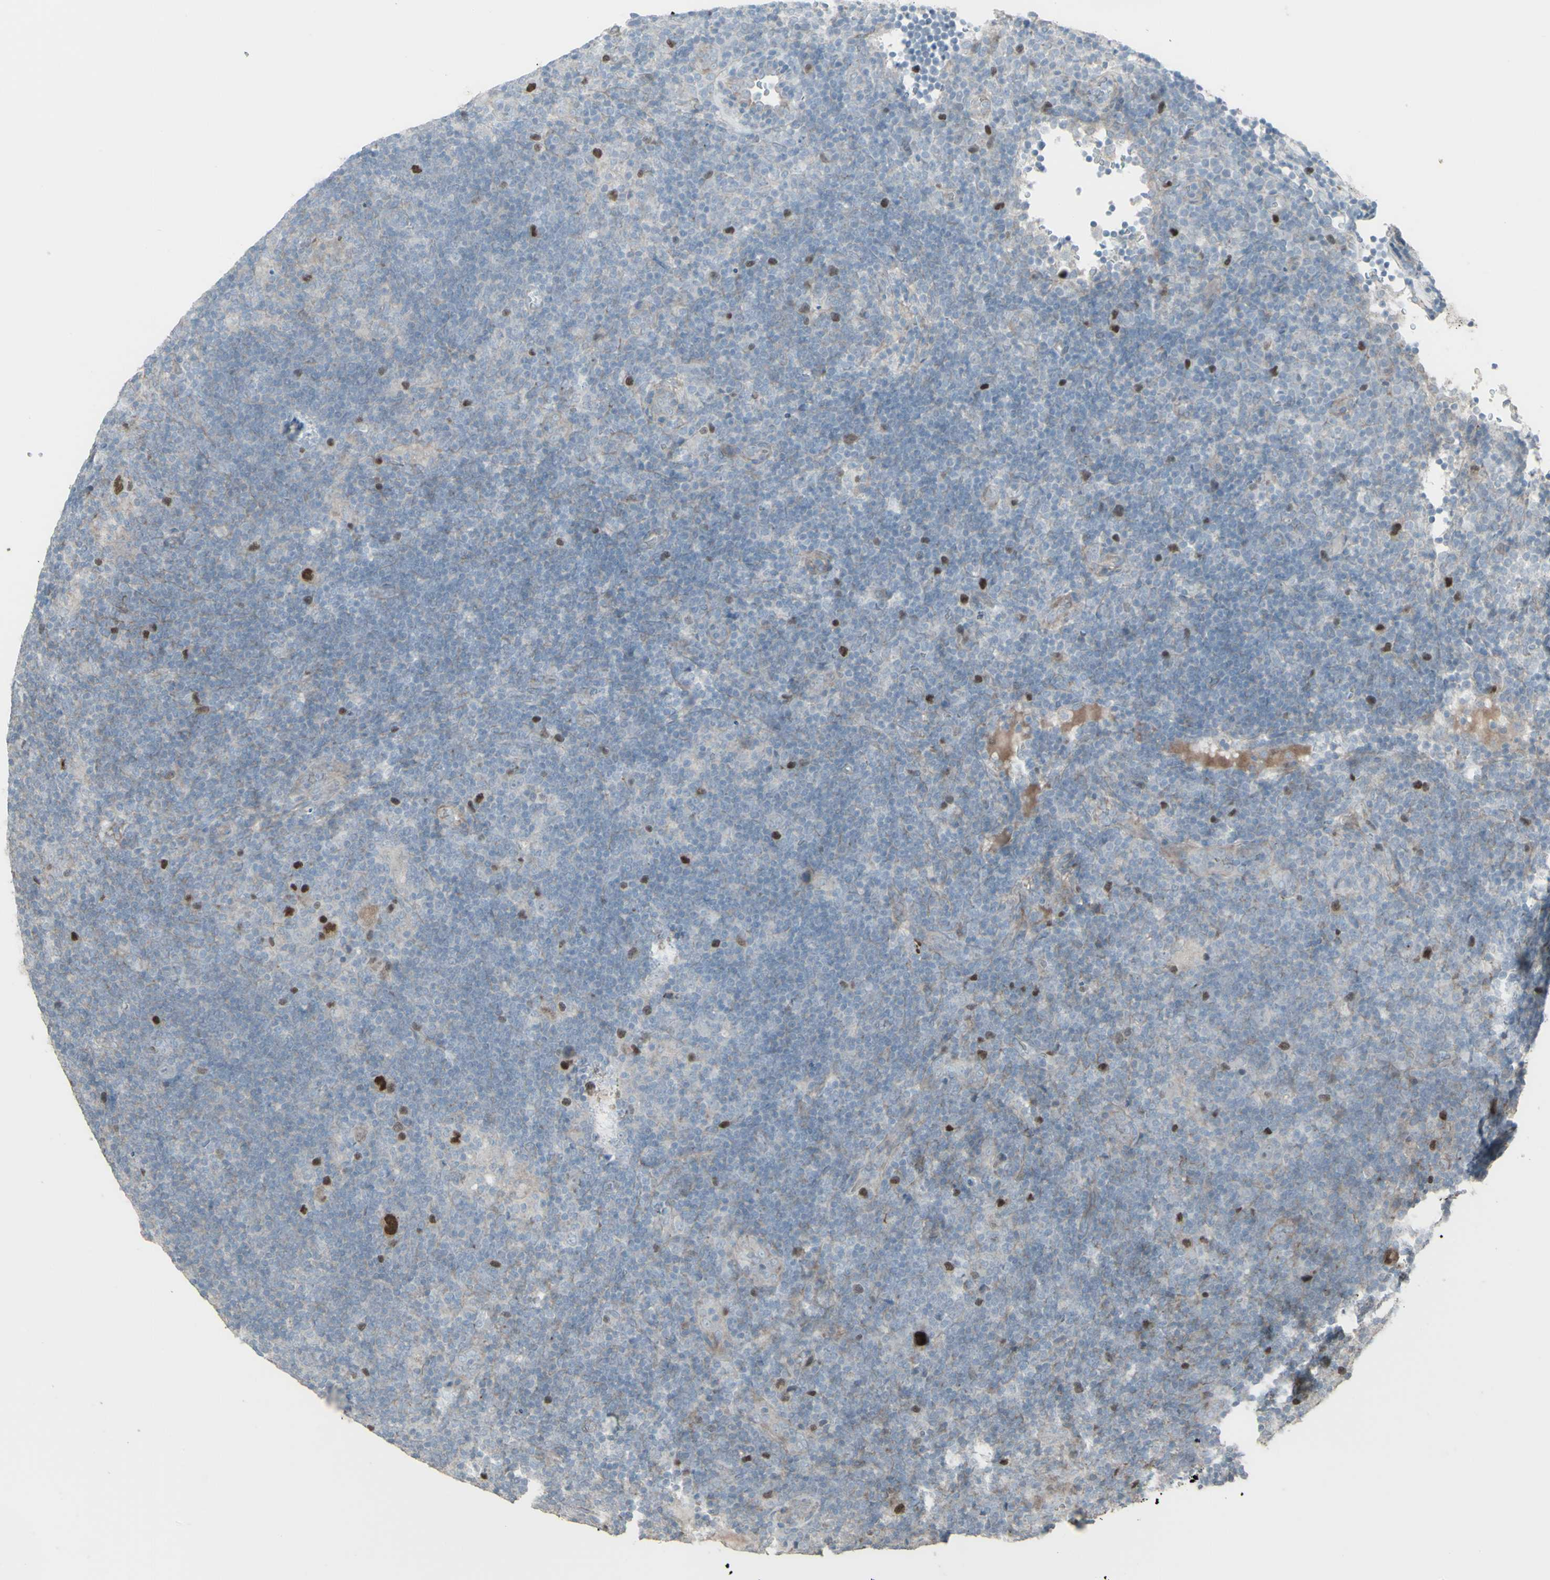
{"staining": {"intensity": "strong", "quantity": ">75%", "location": "nuclear"}, "tissue": "lymphoma", "cell_type": "Tumor cells", "image_type": "cancer", "snomed": [{"axis": "morphology", "description": "Hodgkin's disease, NOS"}, {"axis": "topography", "description": "Lymph node"}], "caption": "This is an image of immunohistochemistry staining of lymphoma, which shows strong staining in the nuclear of tumor cells.", "gene": "GMNN", "patient": {"sex": "female", "age": 57}}